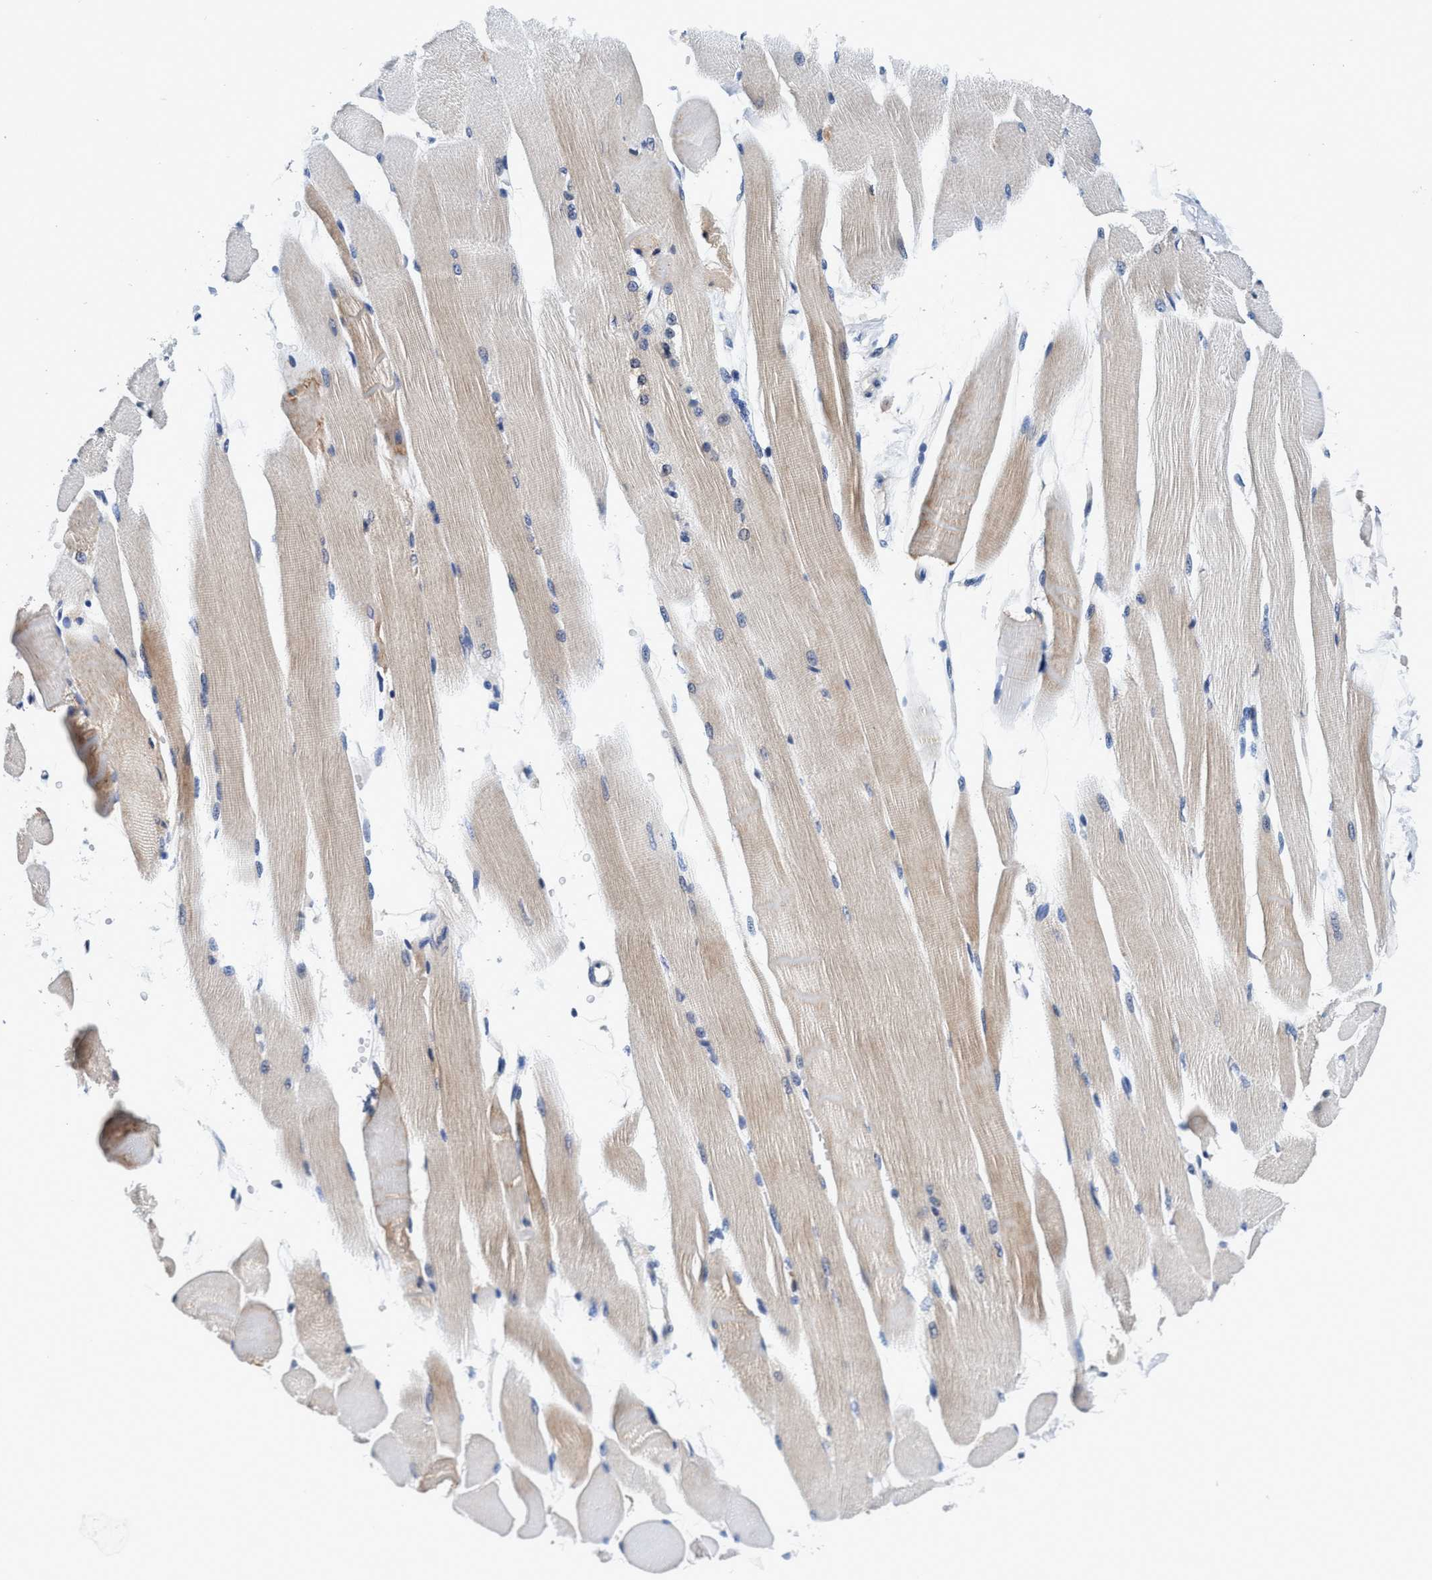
{"staining": {"intensity": "weak", "quantity": "25%-75%", "location": "cytoplasmic/membranous"}, "tissue": "skeletal muscle", "cell_type": "Myocytes", "image_type": "normal", "snomed": [{"axis": "morphology", "description": "Normal tissue, NOS"}, {"axis": "topography", "description": "Skeletal muscle"}, {"axis": "topography", "description": "Peripheral nerve tissue"}], "caption": "Normal skeletal muscle shows weak cytoplasmic/membranous staining in approximately 25%-75% of myocytes, visualized by immunohistochemistry. (Brightfield microscopy of DAB IHC at high magnification).", "gene": "AGAP2", "patient": {"sex": "female", "age": 84}}